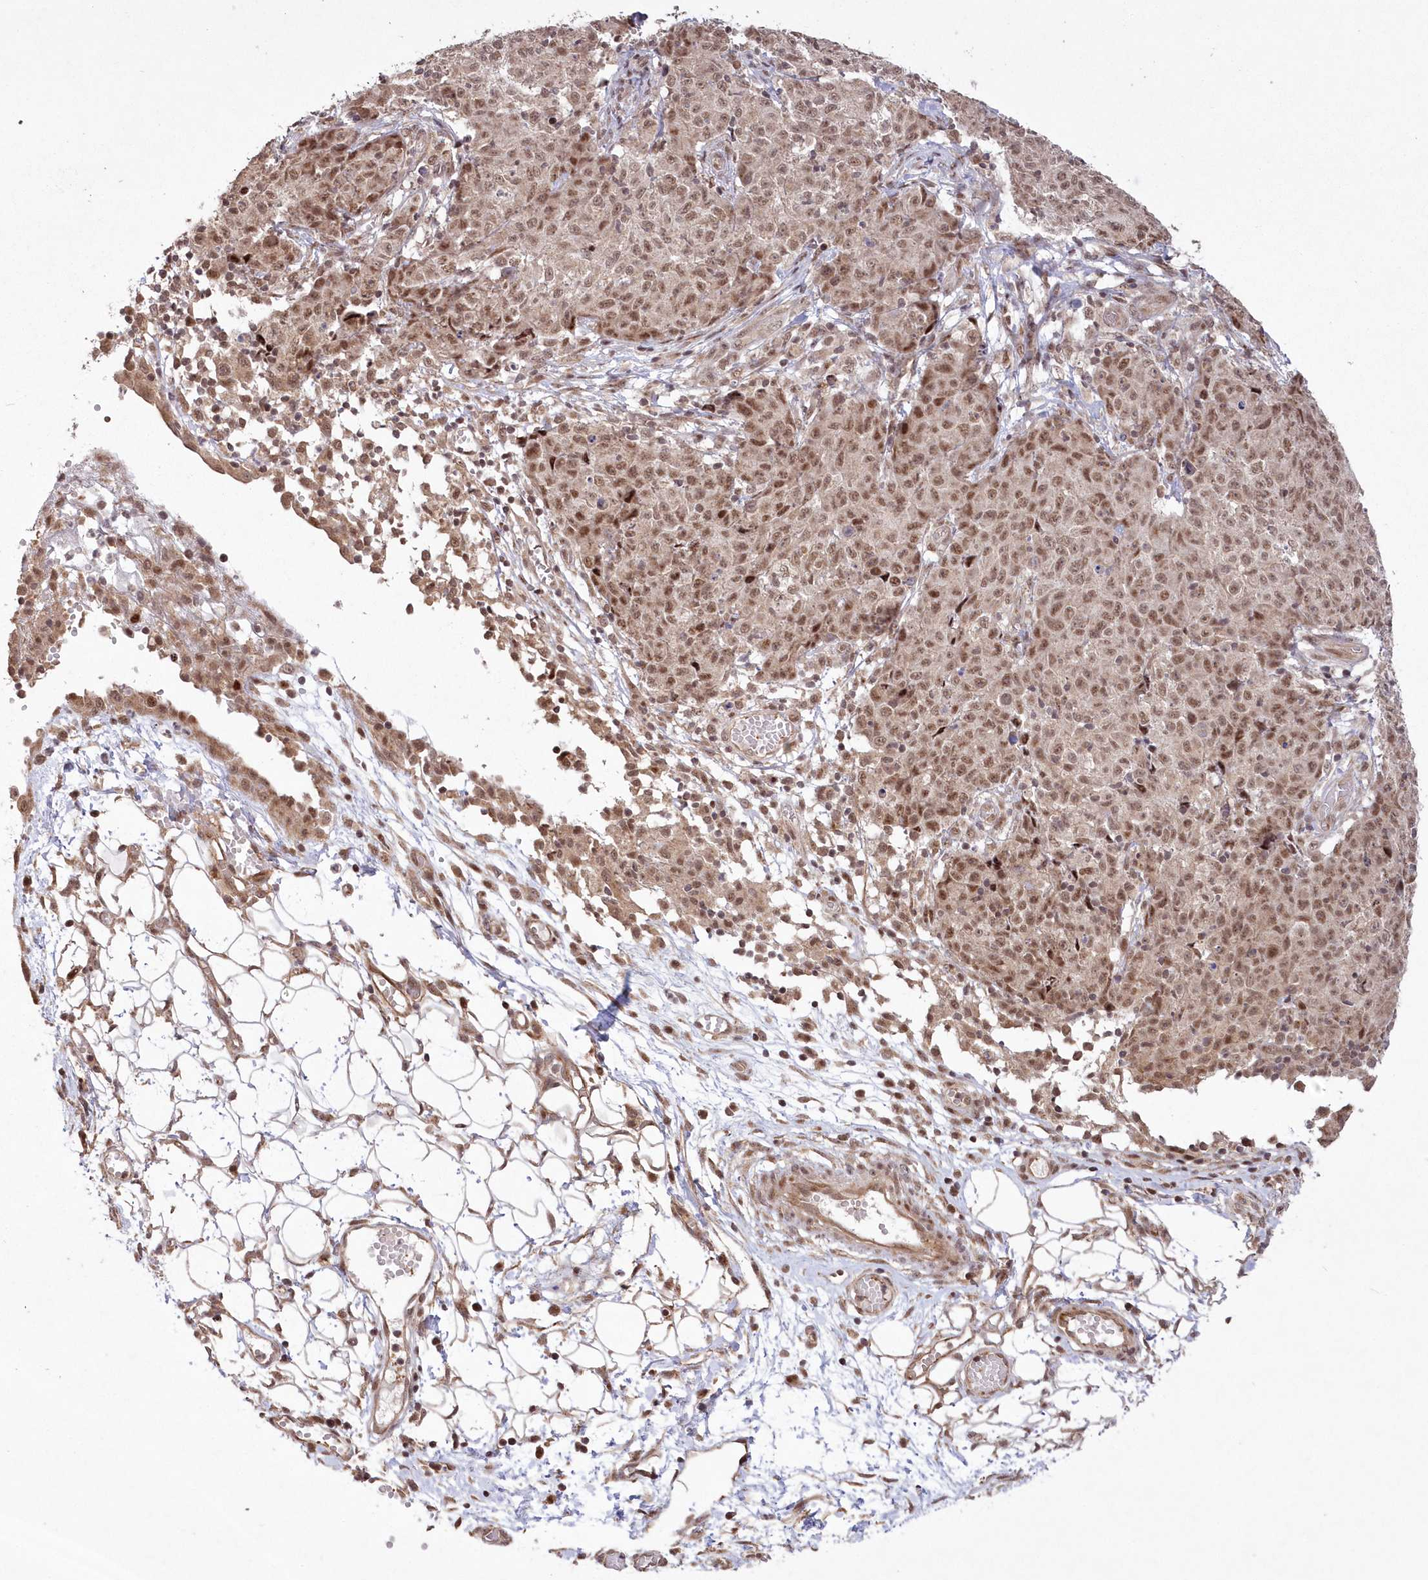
{"staining": {"intensity": "weak", "quantity": ">75%", "location": "cytoplasmic/membranous,nuclear"}, "tissue": "ovarian cancer", "cell_type": "Tumor cells", "image_type": "cancer", "snomed": [{"axis": "morphology", "description": "Carcinoma, endometroid"}, {"axis": "topography", "description": "Ovary"}], "caption": "Endometroid carcinoma (ovarian) tissue shows weak cytoplasmic/membranous and nuclear expression in approximately >75% of tumor cells, visualized by immunohistochemistry. Nuclei are stained in blue.", "gene": "WBP1L", "patient": {"sex": "female", "age": 42}}